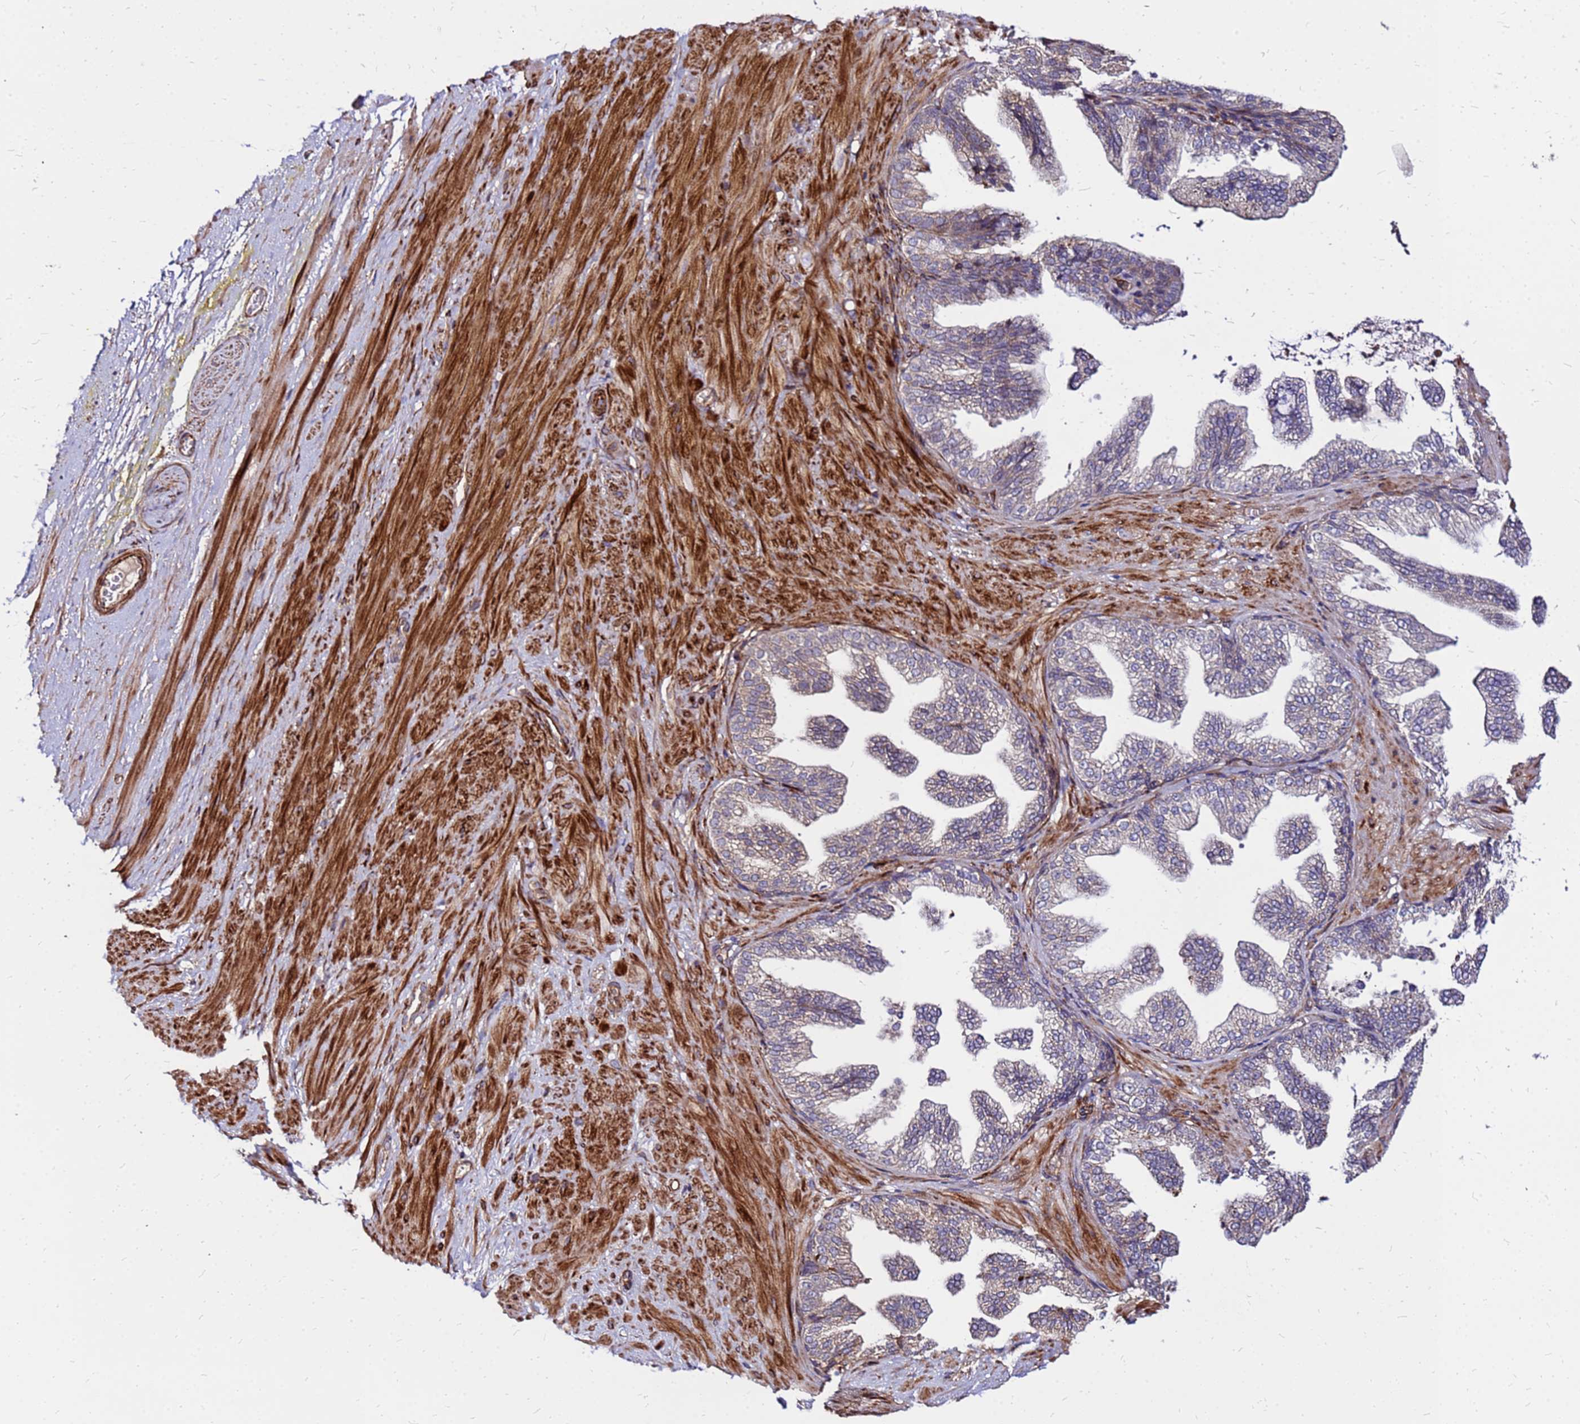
{"staining": {"intensity": "strong", "quantity": ">75%", "location": "cytoplasmic/membranous"}, "tissue": "adipose tissue", "cell_type": "Adipocytes", "image_type": "normal", "snomed": [{"axis": "morphology", "description": "Normal tissue, NOS"}, {"axis": "morphology", "description": "Adenocarcinoma, Low grade"}, {"axis": "topography", "description": "Prostate"}, {"axis": "topography", "description": "Peripheral nerve tissue"}], "caption": "A micrograph of adipose tissue stained for a protein demonstrates strong cytoplasmic/membranous brown staining in adipocytes.", "gene": "WWC2", "patient": {"sex": "male", "age": 63}}